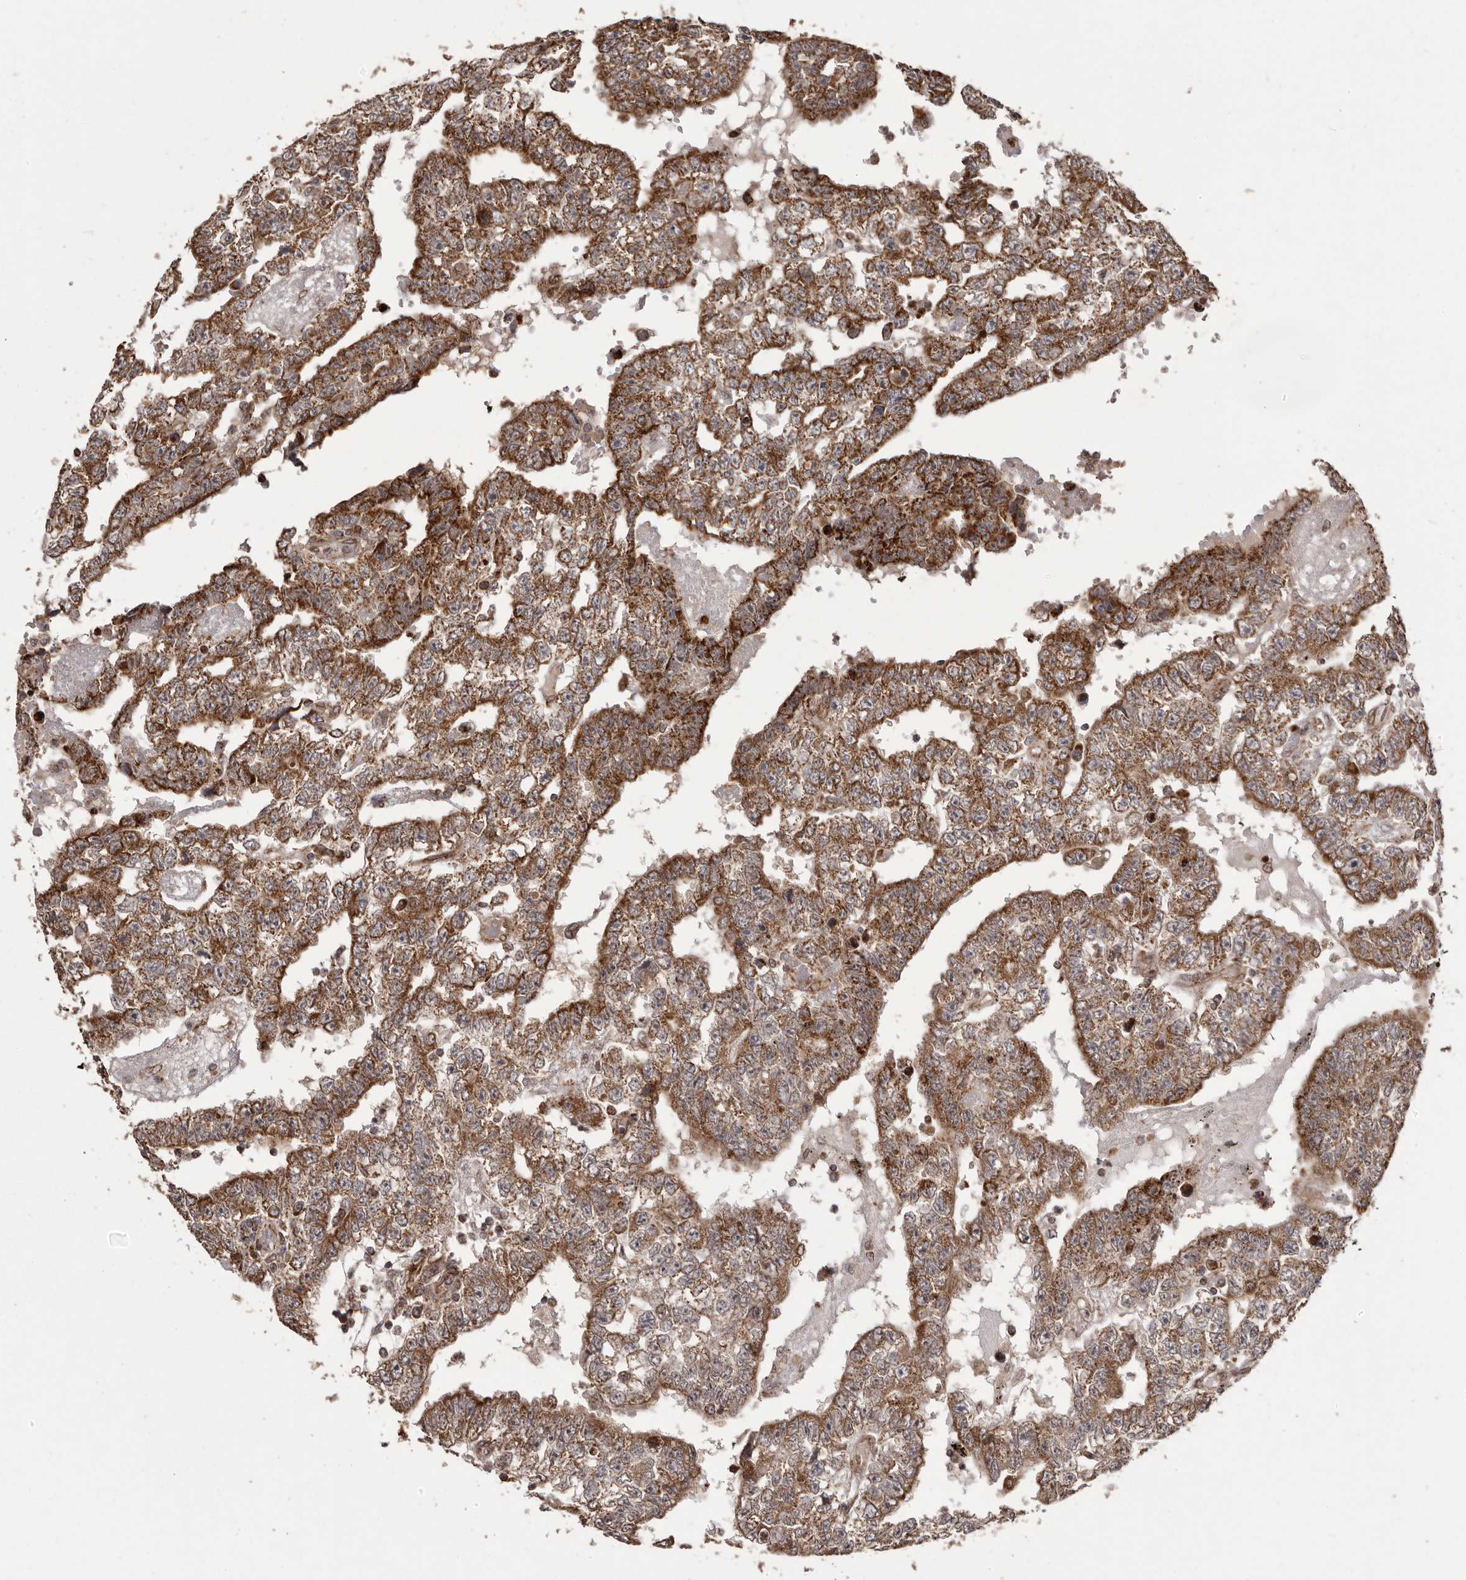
{"staining": {"intensity": "strong", "quantity": ">75%", "location": "cytoplasmic/membranous"}, "tissue": "testis cancer", "cell_type": "Tumor cells", "image_type": "cancer", "snomed": [{"axis": "morphology", "description": "Carcinoma, Embryonal, NOS"}, {"axis": "topography", "description": "Testis"}], "caption": "Testis cancer was stained to show a protein in brown. There is high levels of strong cytoplasmic/membranous expression in about >75% of tumor cells. Nuclei are stained in blue.", "gene": "CHRM2", "patient": {"sex": "male", "age": 25}}